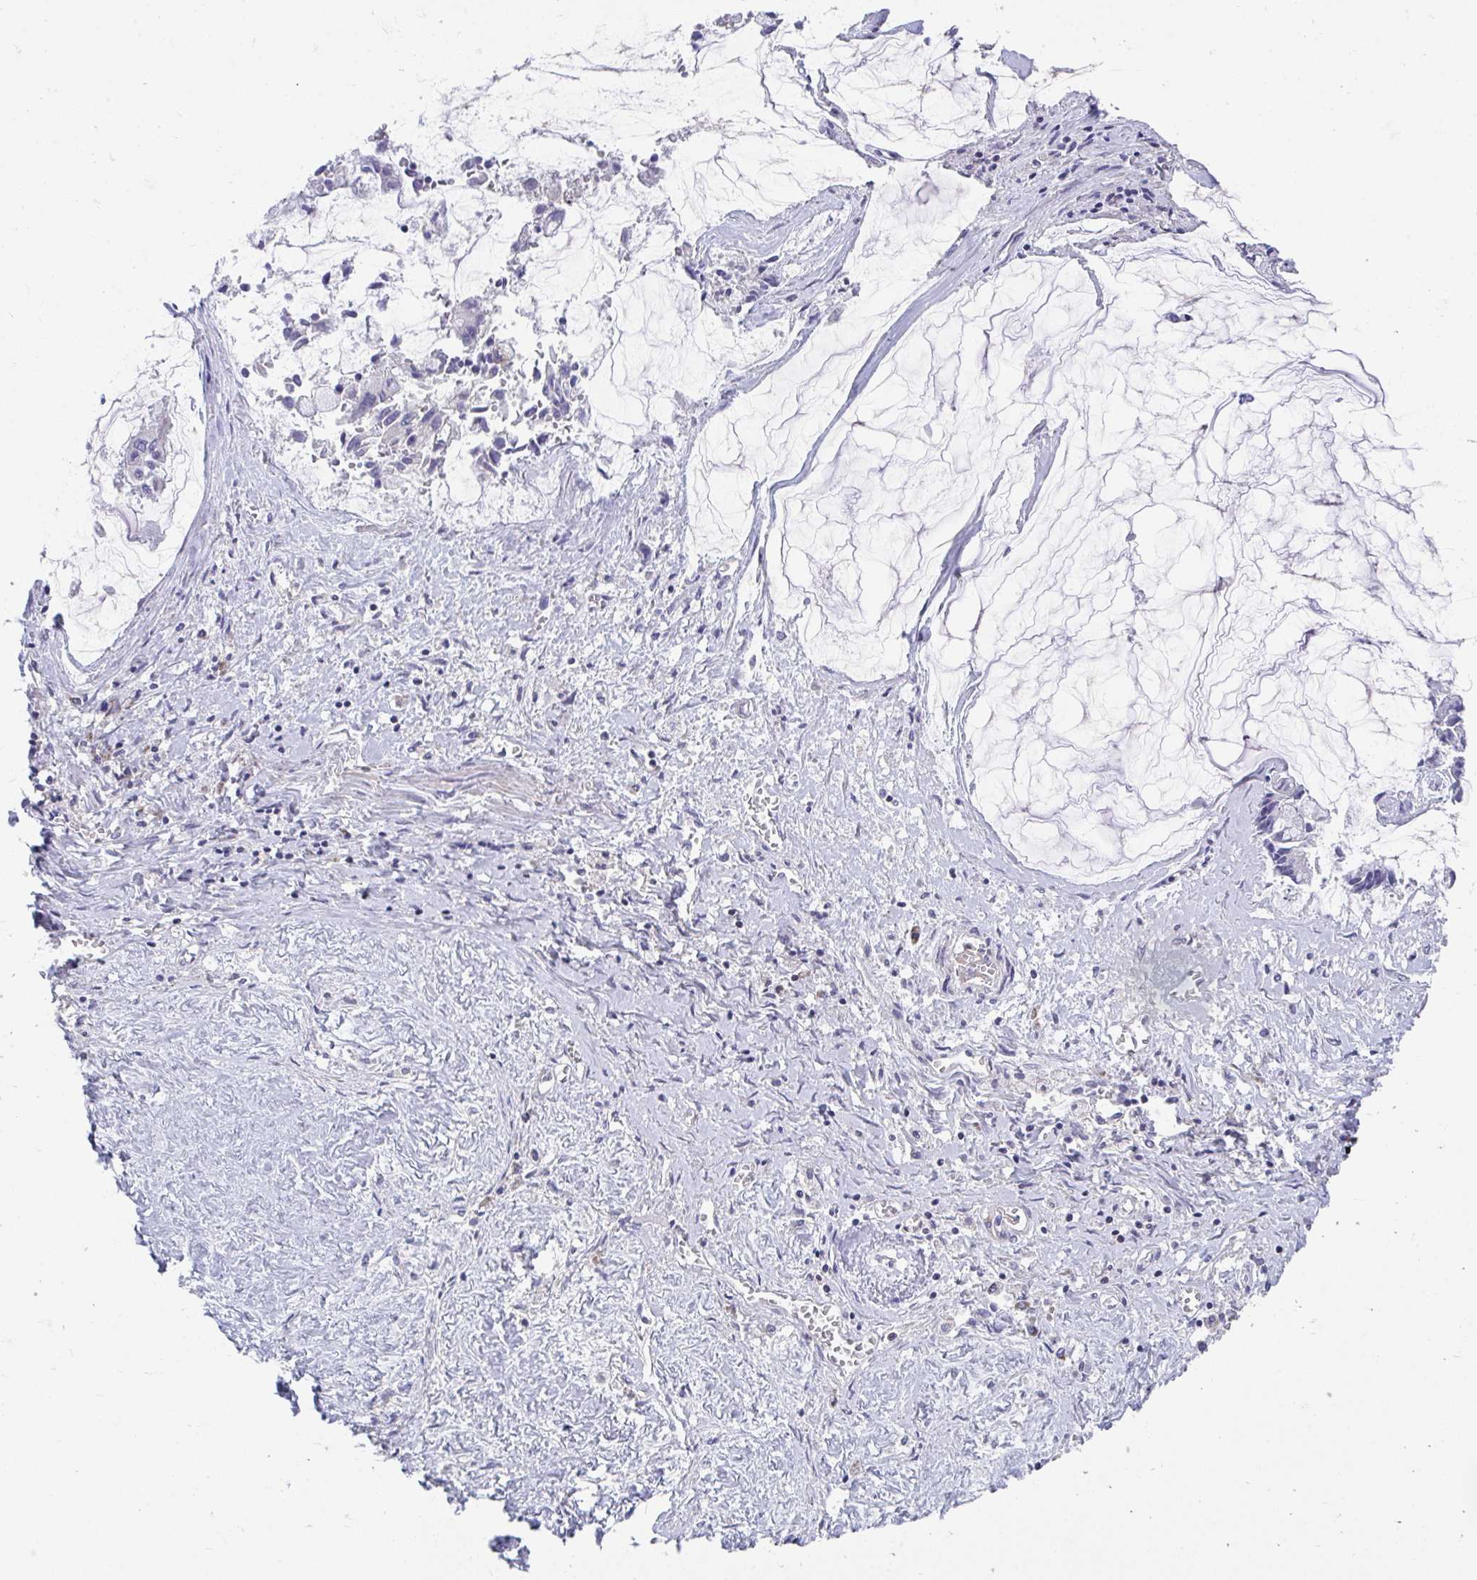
{"staining": {"intensity": "negative", "quantity": "none", "location": "none"}, "tissue": "ovarian cancer", "cell_type": "Tumor cells", "image_type": "cancer", "snomed": [{"axis": "morphology", "description": "Cystadenocarcinoma, mucinous, NOS"}, {"axis": "topography", "description": "Ovary"}], "caption": "Tumor cells are negative for protein expression in human mucinous cystadenocarcinoma (ovarian). The staining was performed using DAB to visualize the protein expression in brown, while the nuclei were stained in blue with hematoxylin (Magnification: 20x).", "gene": "FHIP1B", "patient": {"sex": "female", "age": 90}}